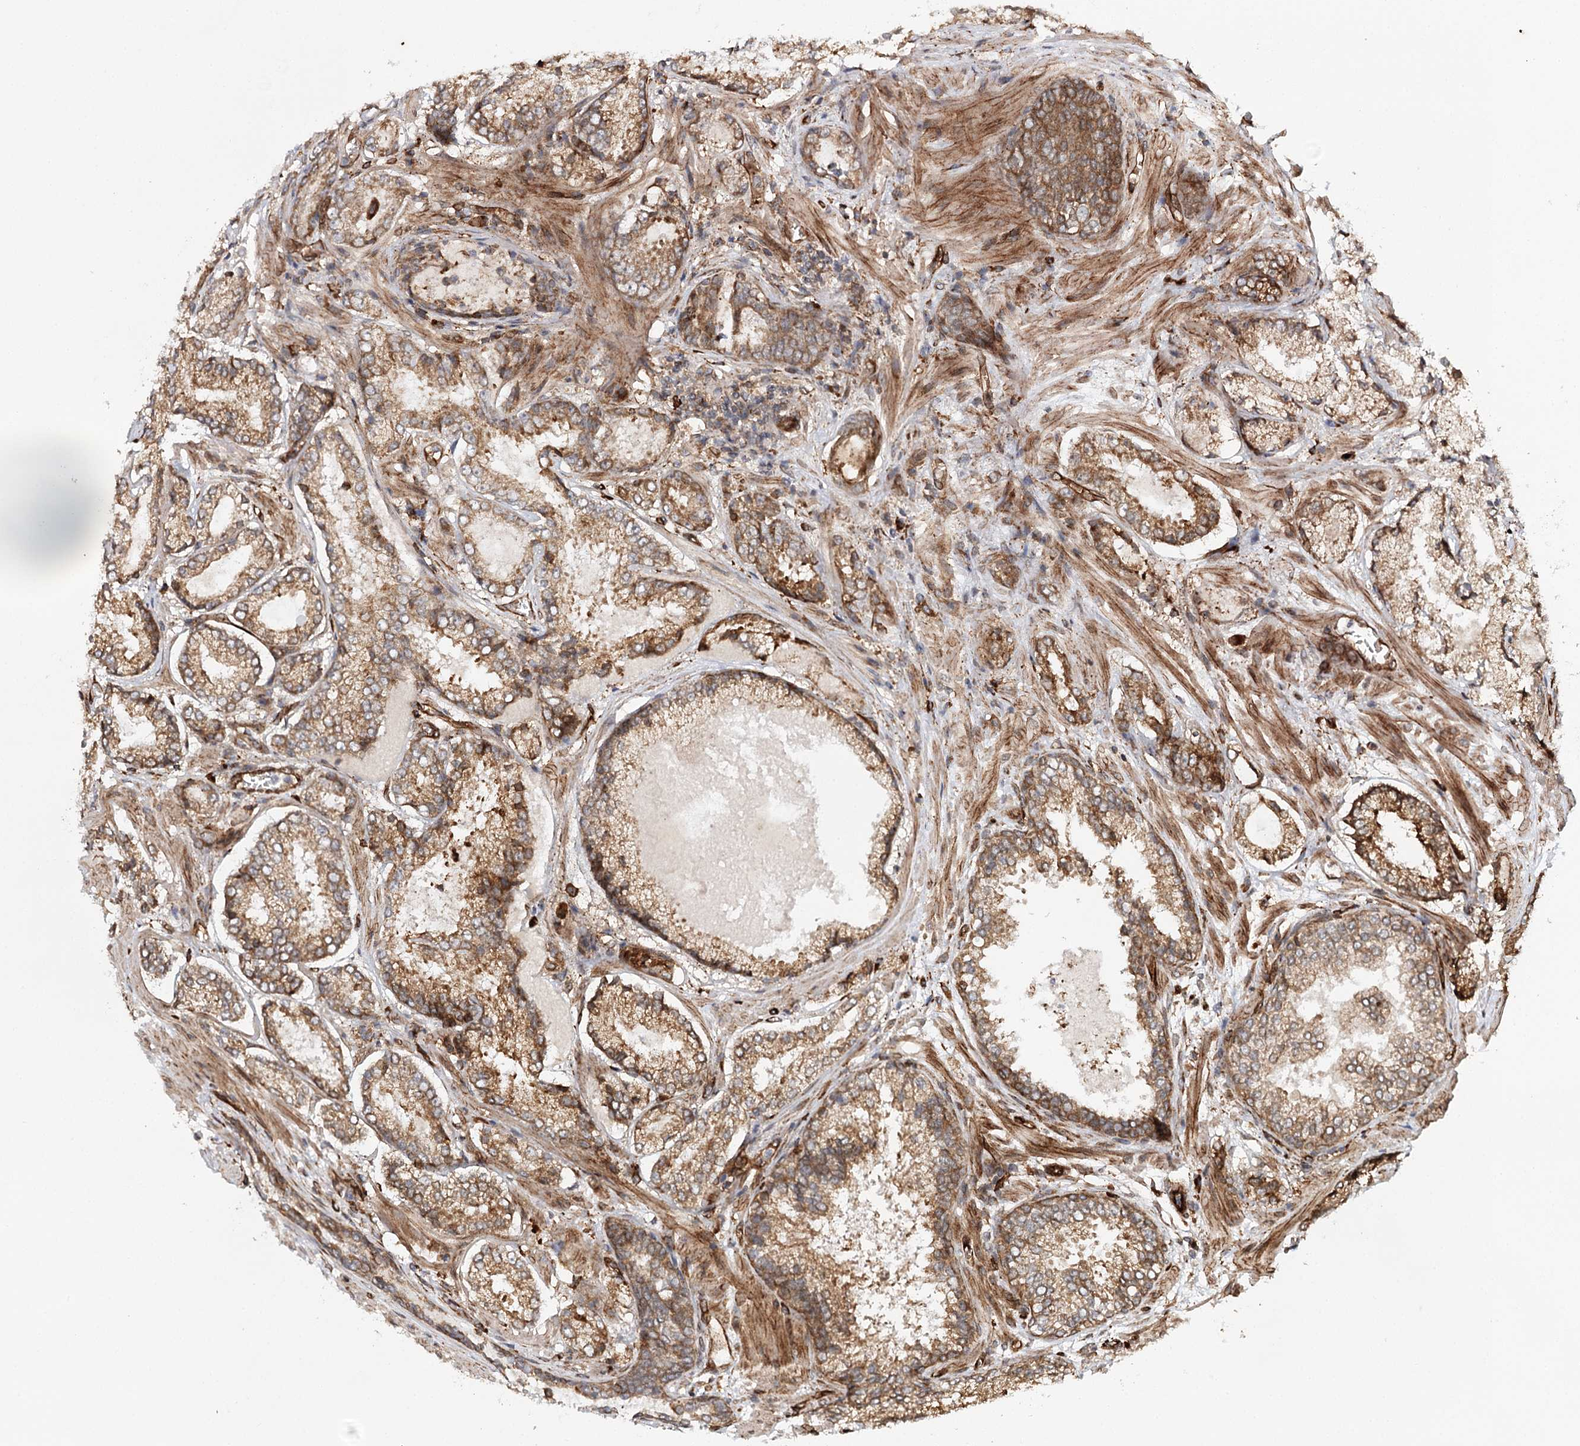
{"staining": {"intensity": "moderate", "quantity": ">75%", "location": "cytoplasmic/membranous"}, "tissue": "prostate cancer", "cell_type": "Tumor cells", "image_type": "cancer", "snomed": [{"axis": "morphology", "description": "Adenocarcinoma, Low grade"}, {"axis": "topography", "description": "Prostate"}], "caption": "DAB immunohistochemical staining of human prostate adenocarcinoma (low-grade) shows moderate cytoplasmic/membranous protein staining in approximately >75% of tumor cells.", "gene": "MKNK1", "patient": {"sex": "male", "age": 74}}